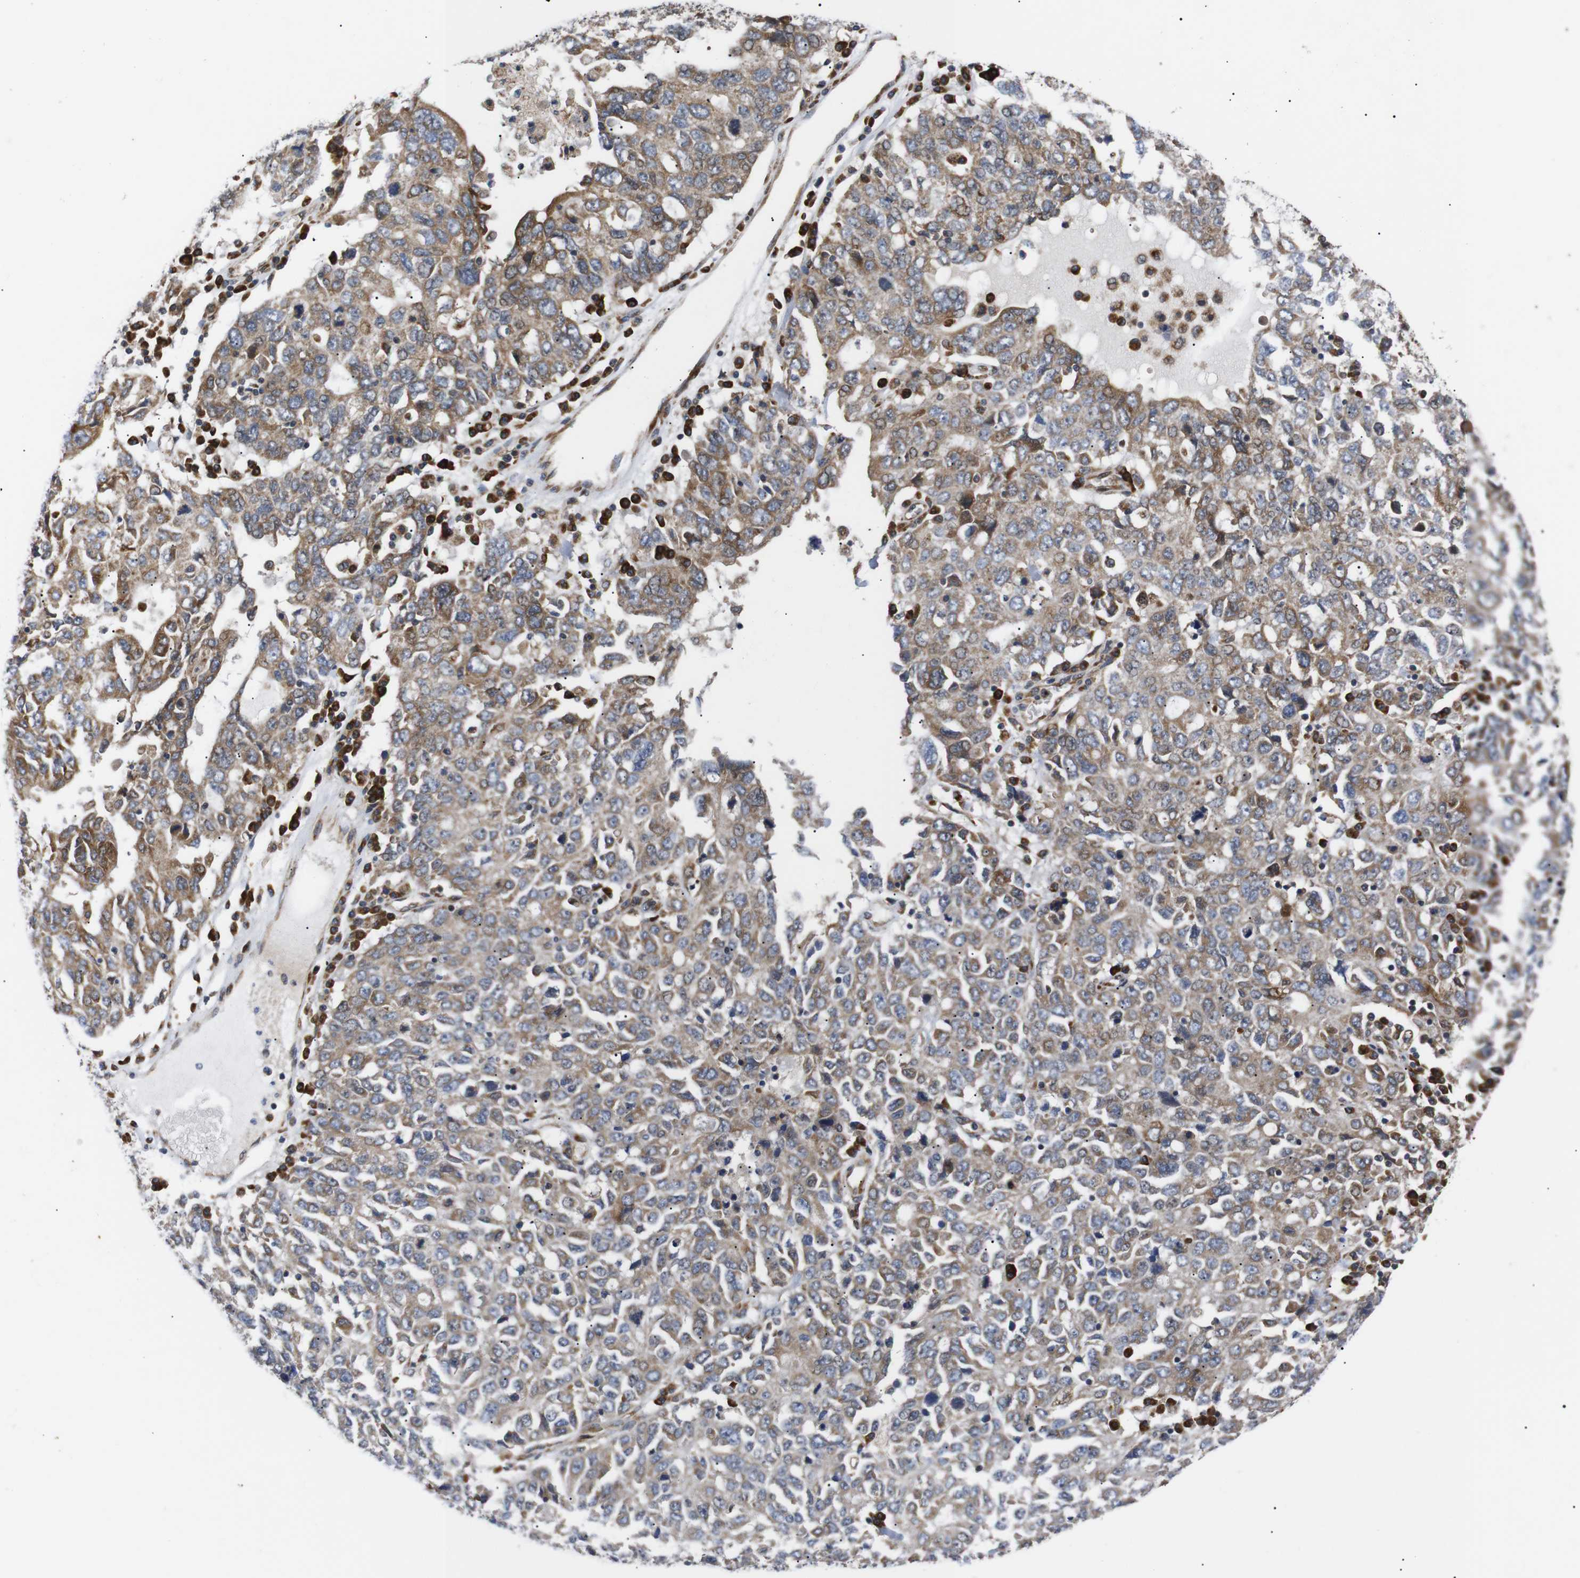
{"staining": {"intensity": "moderate", "quantity": ">75%", "location": "cytoplasmic/membranous"}, "tissue": "ovarian cancer", "cell_type": "Tumor cells", "image_type": "cancer", "snomed": [{"axis": "morphology", "description": "Carcinoma, endometroid"}, {"axis": "topography", "description": "Ovary"}], "caption": "The image displays immunohistochemical staining of ovarian cancer (endometroid carcinoma). There is moderate cytoplasmic/membranous expression is identified in approximately >75% of tumor cells. (Brightfield microscopy of DAB IHC at high magnification).", "gene": "KANK4", "patient": {"sex": "female", "age": 62}}